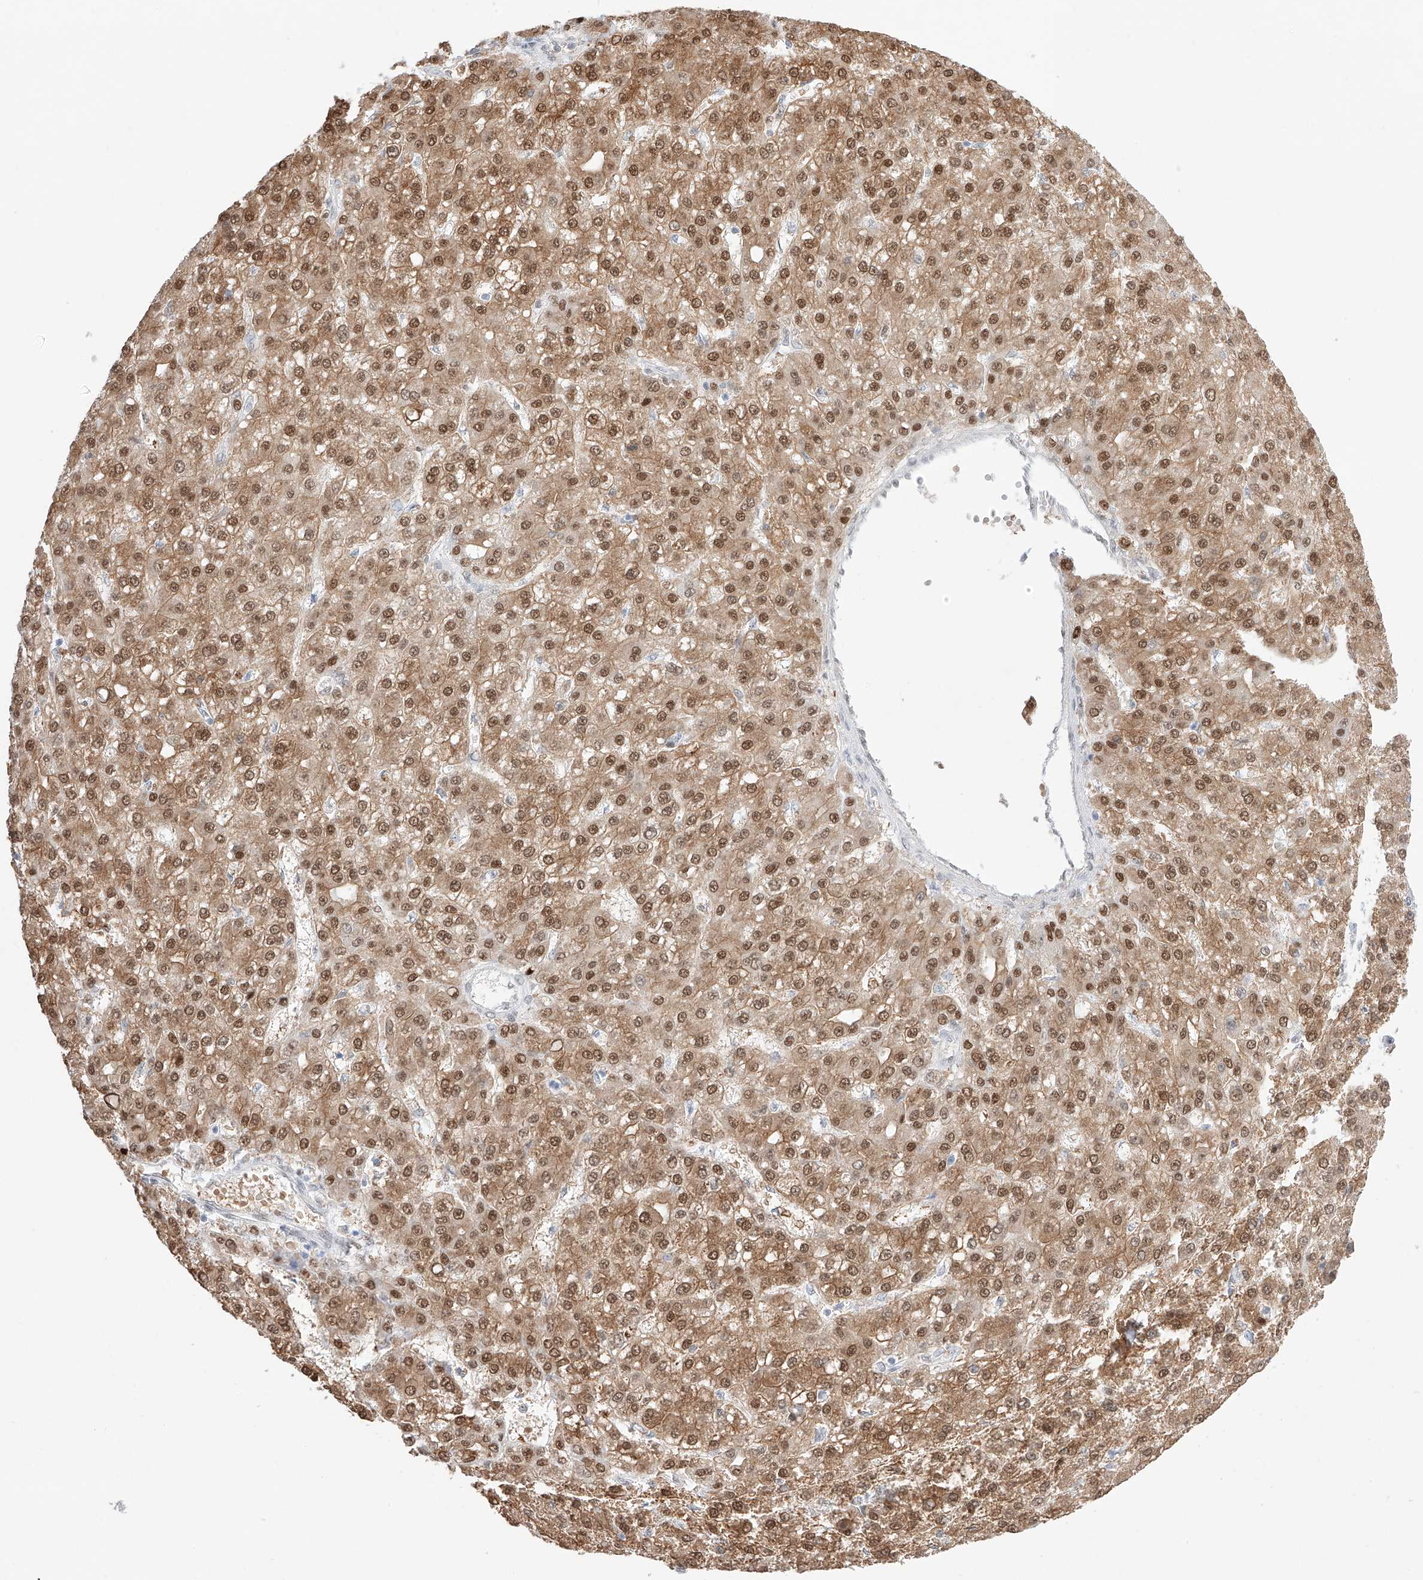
{"staining": {"intensity": "moderate", "quantity": ">75%", "location": "cytoplasmic/membranous,nuclear"}, "tissue": "liver cancer", "cell_type": "Tumor cells", "image_type": "cancer", "snomed": [{"axis": "morphology", "description": "Carcinoma, Hepatocellular, NOS"}, {"axis": "topography", "description": "Liver"}], "caption": "Immunohistochemistry (IHC) (DAB) staining of human liver hepatocellular carcinoma reveals moderate cytoplasmic/membranous and nuclear protein staining in about >75% of tumor cells.", "gene": "APIP", "patient": {"sex": "male", "age": 67}}